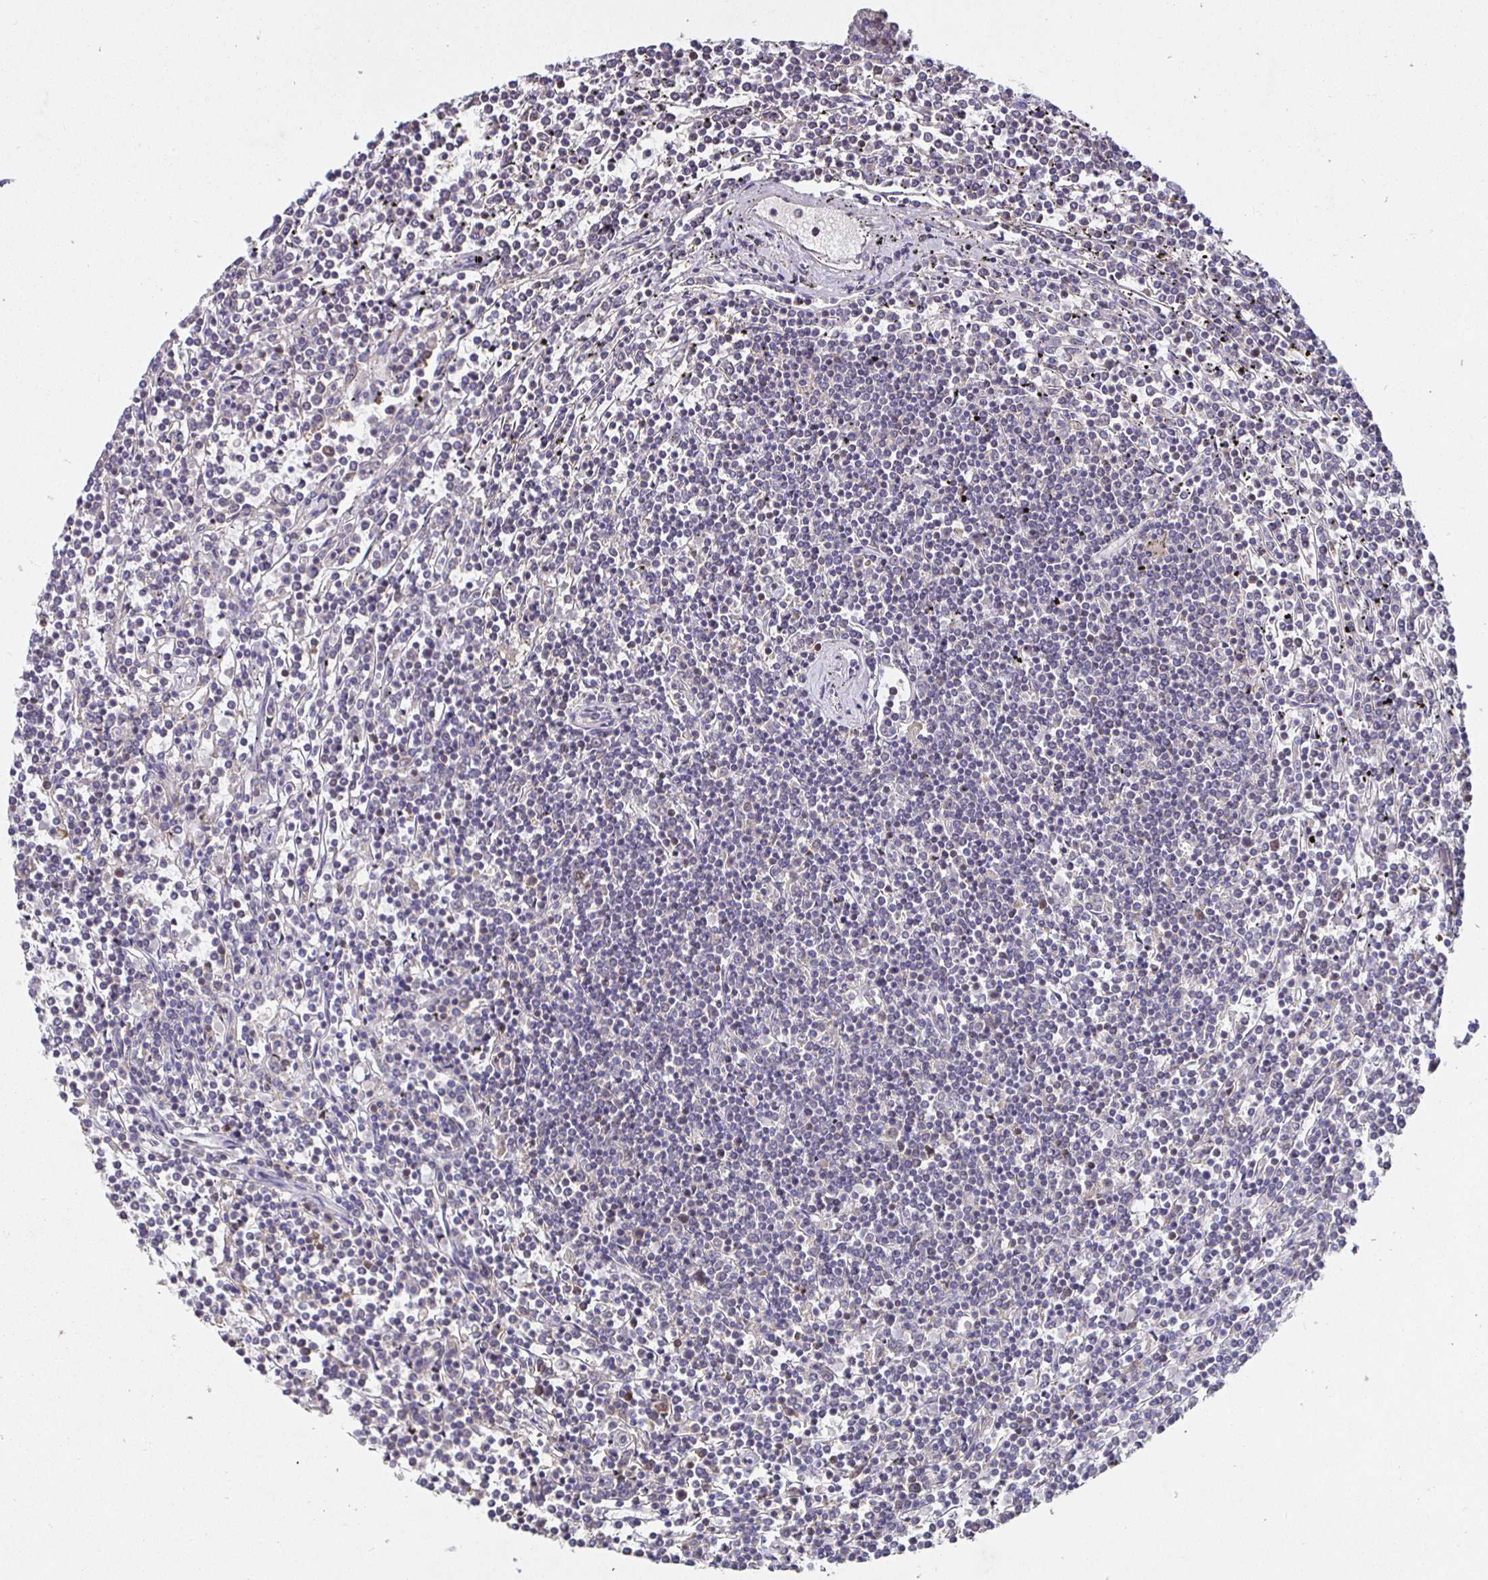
{"staining": {"intensity": "negative", "quantity": "none", "location": "none"}, "tissue": "lymphoma", "cell_type": "Tumor cells", "image_type": "cancer", "snomed": [{"axis": "morphology", "description": "Malignant lymphoma, non-Hodgkin's type, Low grade"}, {"axis": "topography", "description": "Spleen"}], "caption": "A high-resolution photomicrograph shows immunohistochemistry staining of low-grade malignant lymphoma, non-Hodgkin's type, which shows no significant expression in tumor cells.", "gene": "SHISA4", "patient": {"sex": "female", "age": 19}}